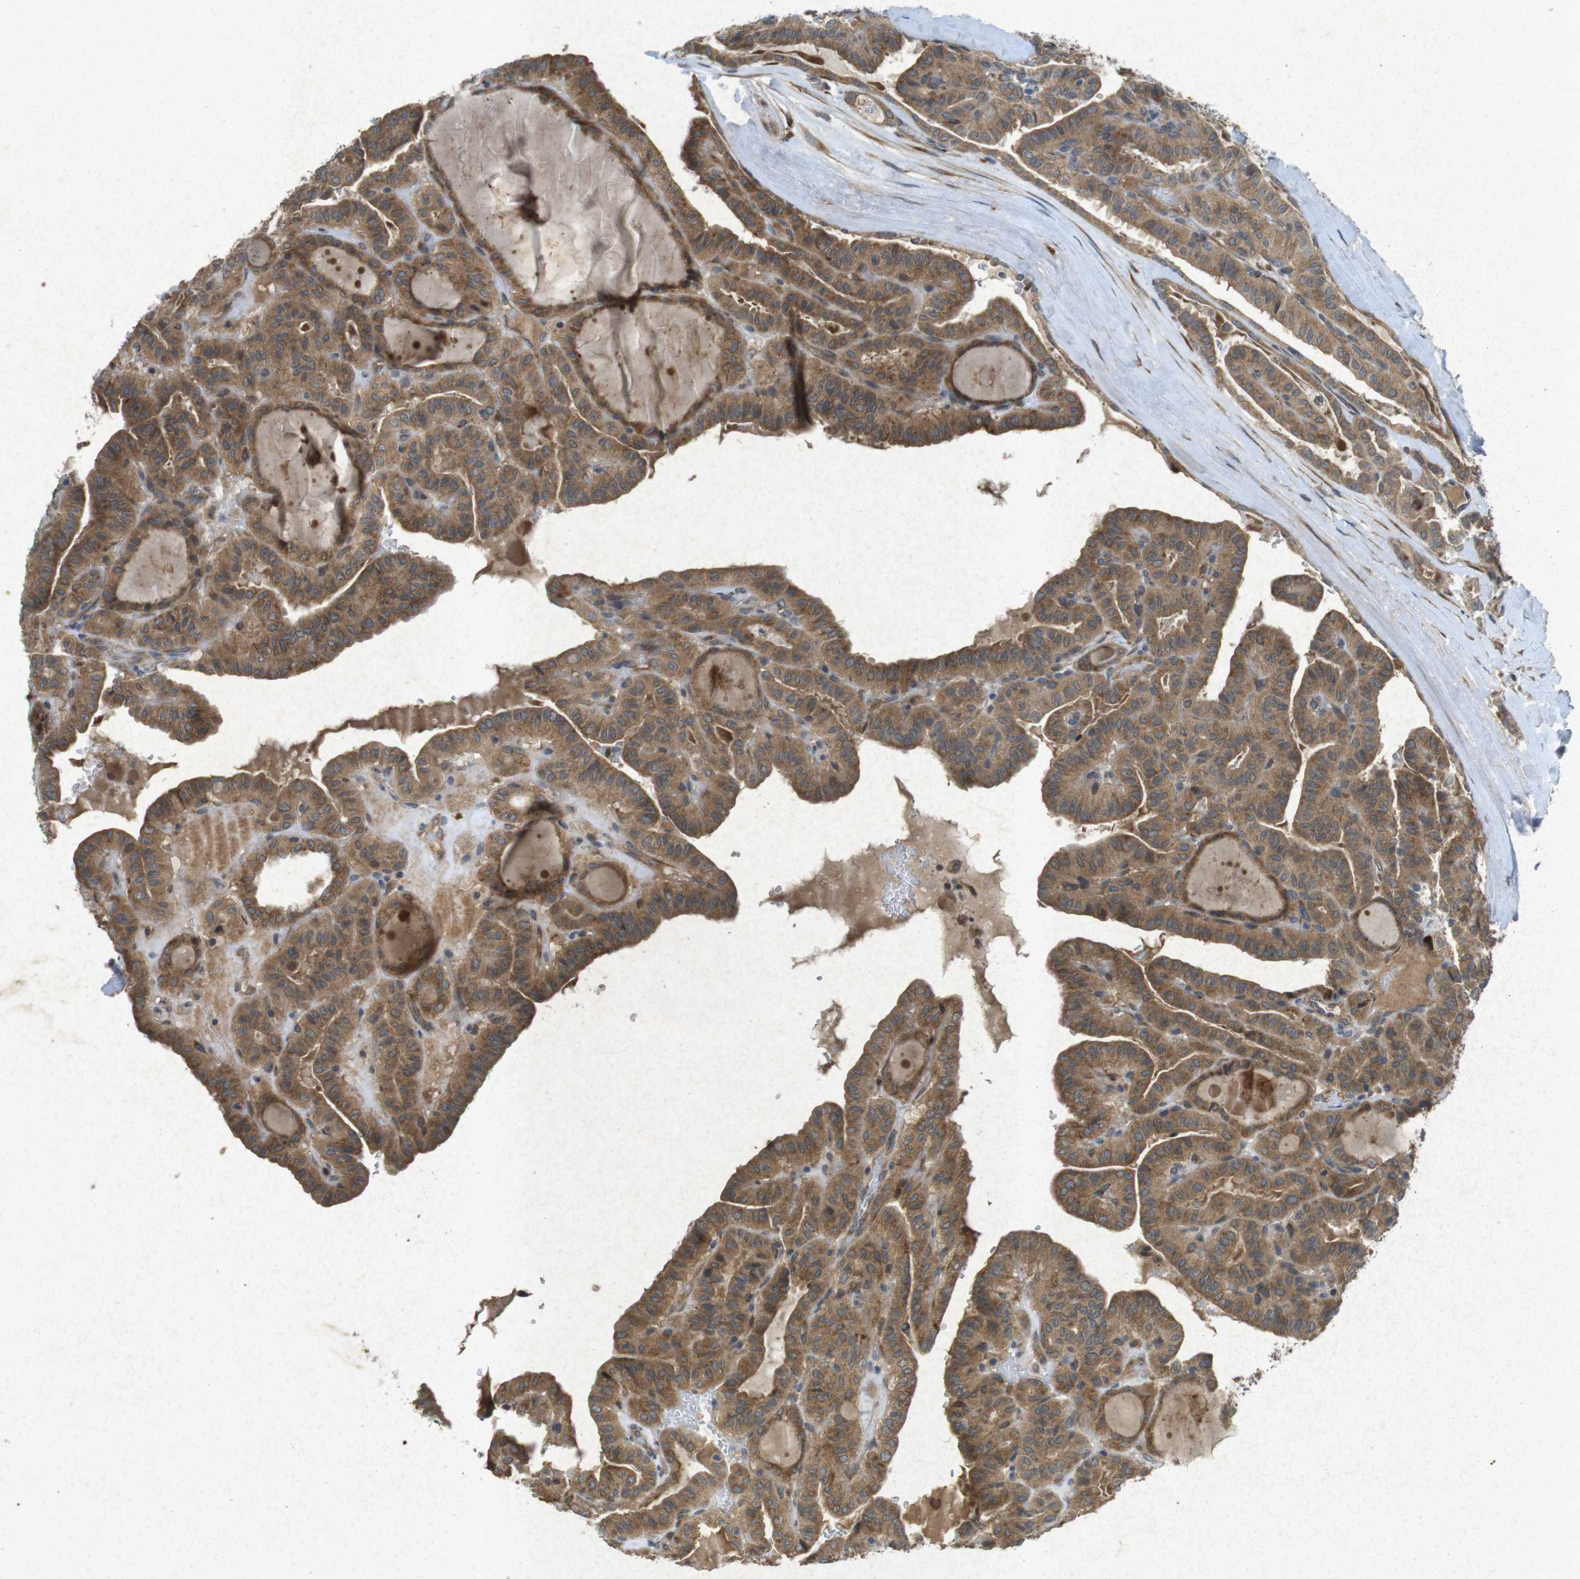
{"staining": {"intensity": "moderate", "quantity": ">75%", "location": "cytoplasmic/membranous"}, "tissue": "thyroid cancer", "cell_type": "Tumor cells", "image_type": "cancer", "snomed": [{"axis": "morphology", "description": "Papillary adenocarcinoma, NOS"}, {"axis": "topography", "description": "Thyroid gland"}], "caption": "High-power microscopy captured an immunohistochemistry (IHC) histopathology image of thyroid cancer (papillary adenocarcinoma), revealing moderate cytoplasmic/membranous staining in about >75% of tumor cells.", "gene": "FLCN", "patient": {"sex": "male", "age": 77}}